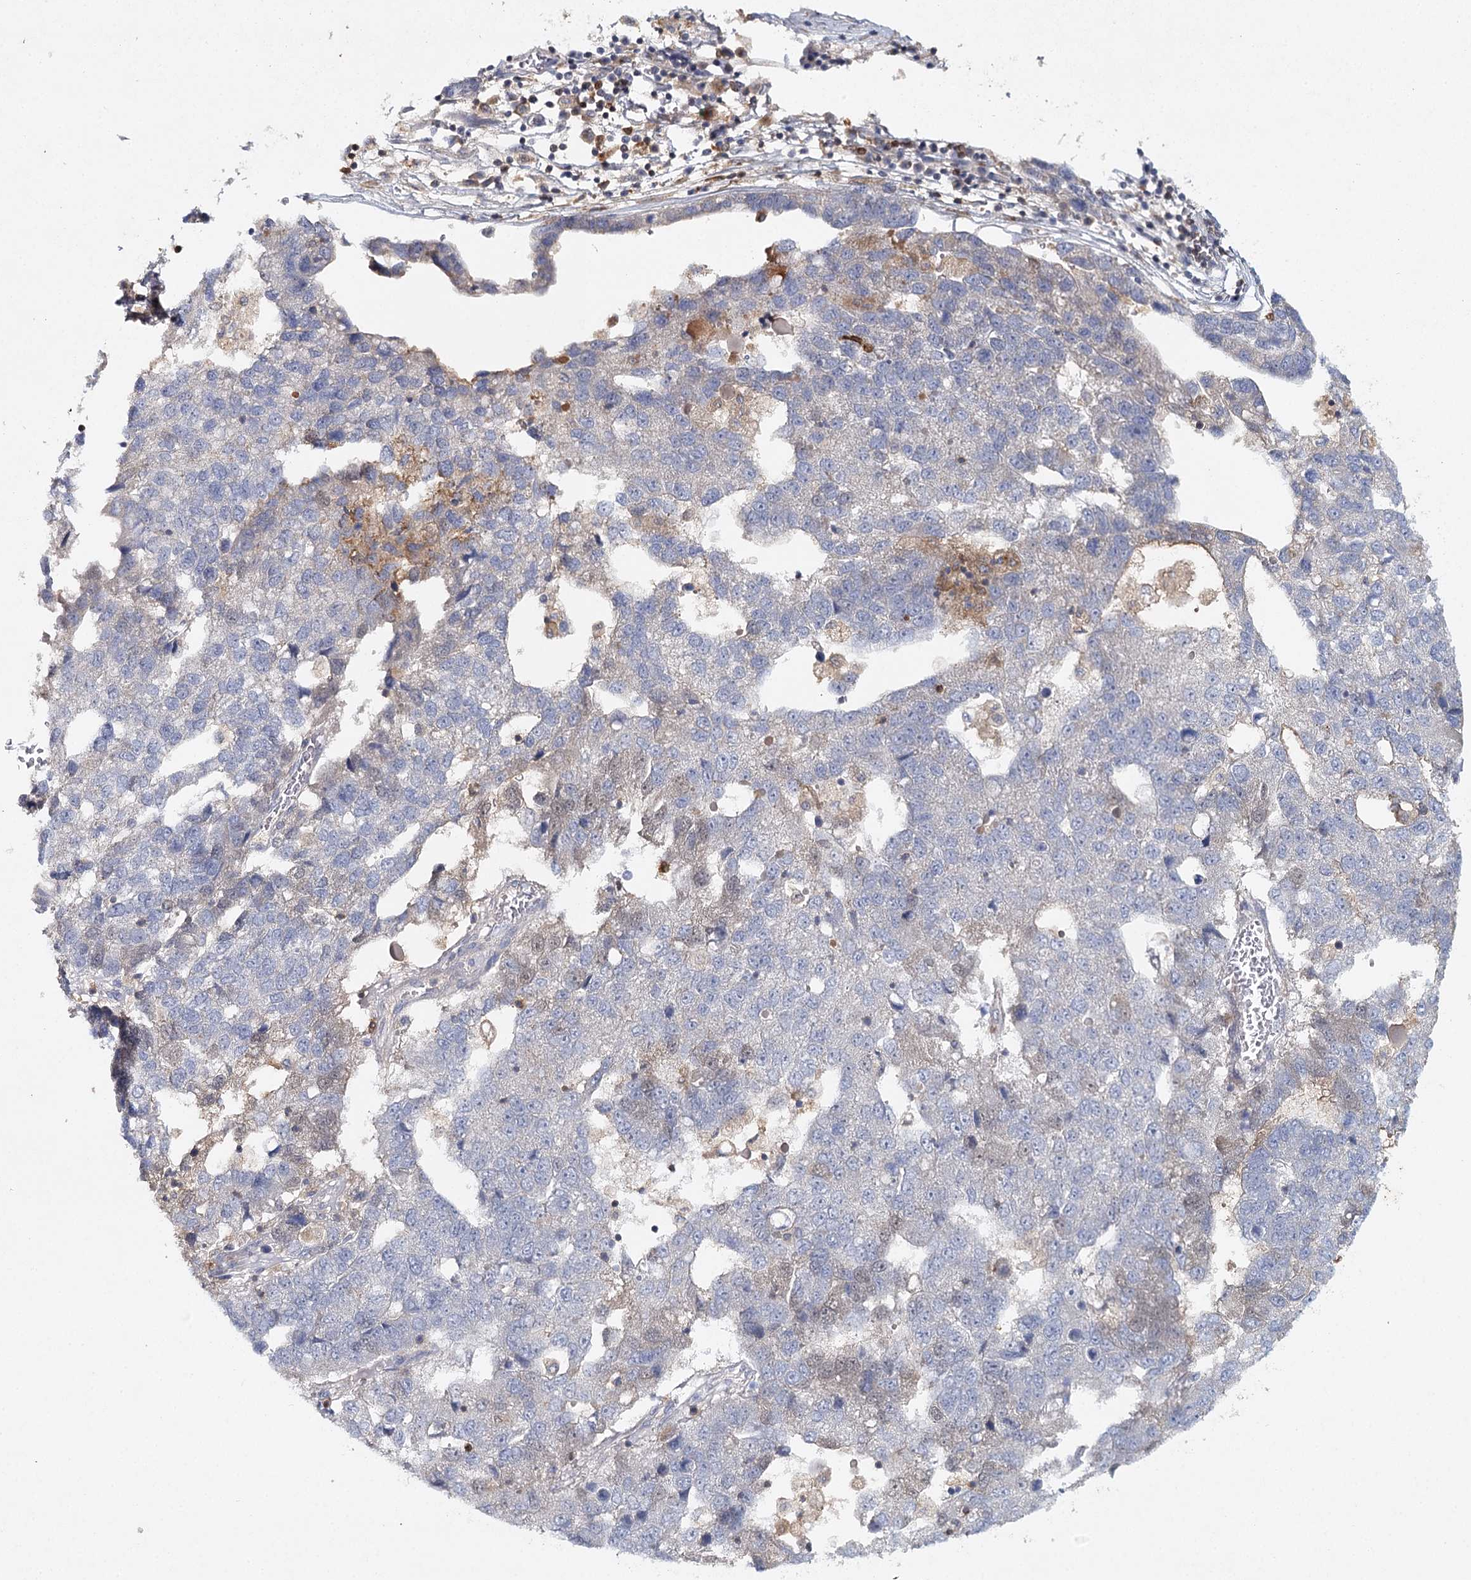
{"staining": {"intensity": "negative", "quantity": "none", "location": "none"}, "tissue": "pancreatic cancer", "cell_type": "Tumor cells", "image_type": "cancer", "snomed": [{"axis": "morphology", "description": "Adenocarcinoma, NOS"}, {"axis": "topography", "description": "Pancreas"}], "caption": "Human adenocarcinoma (pancreatic) stained for a protein using immunohistochemistry (IHC) exhibits no positivity in tumor cells.", "gene": "SLC41A2", "patient": {"sex": "female", "age": 61}}